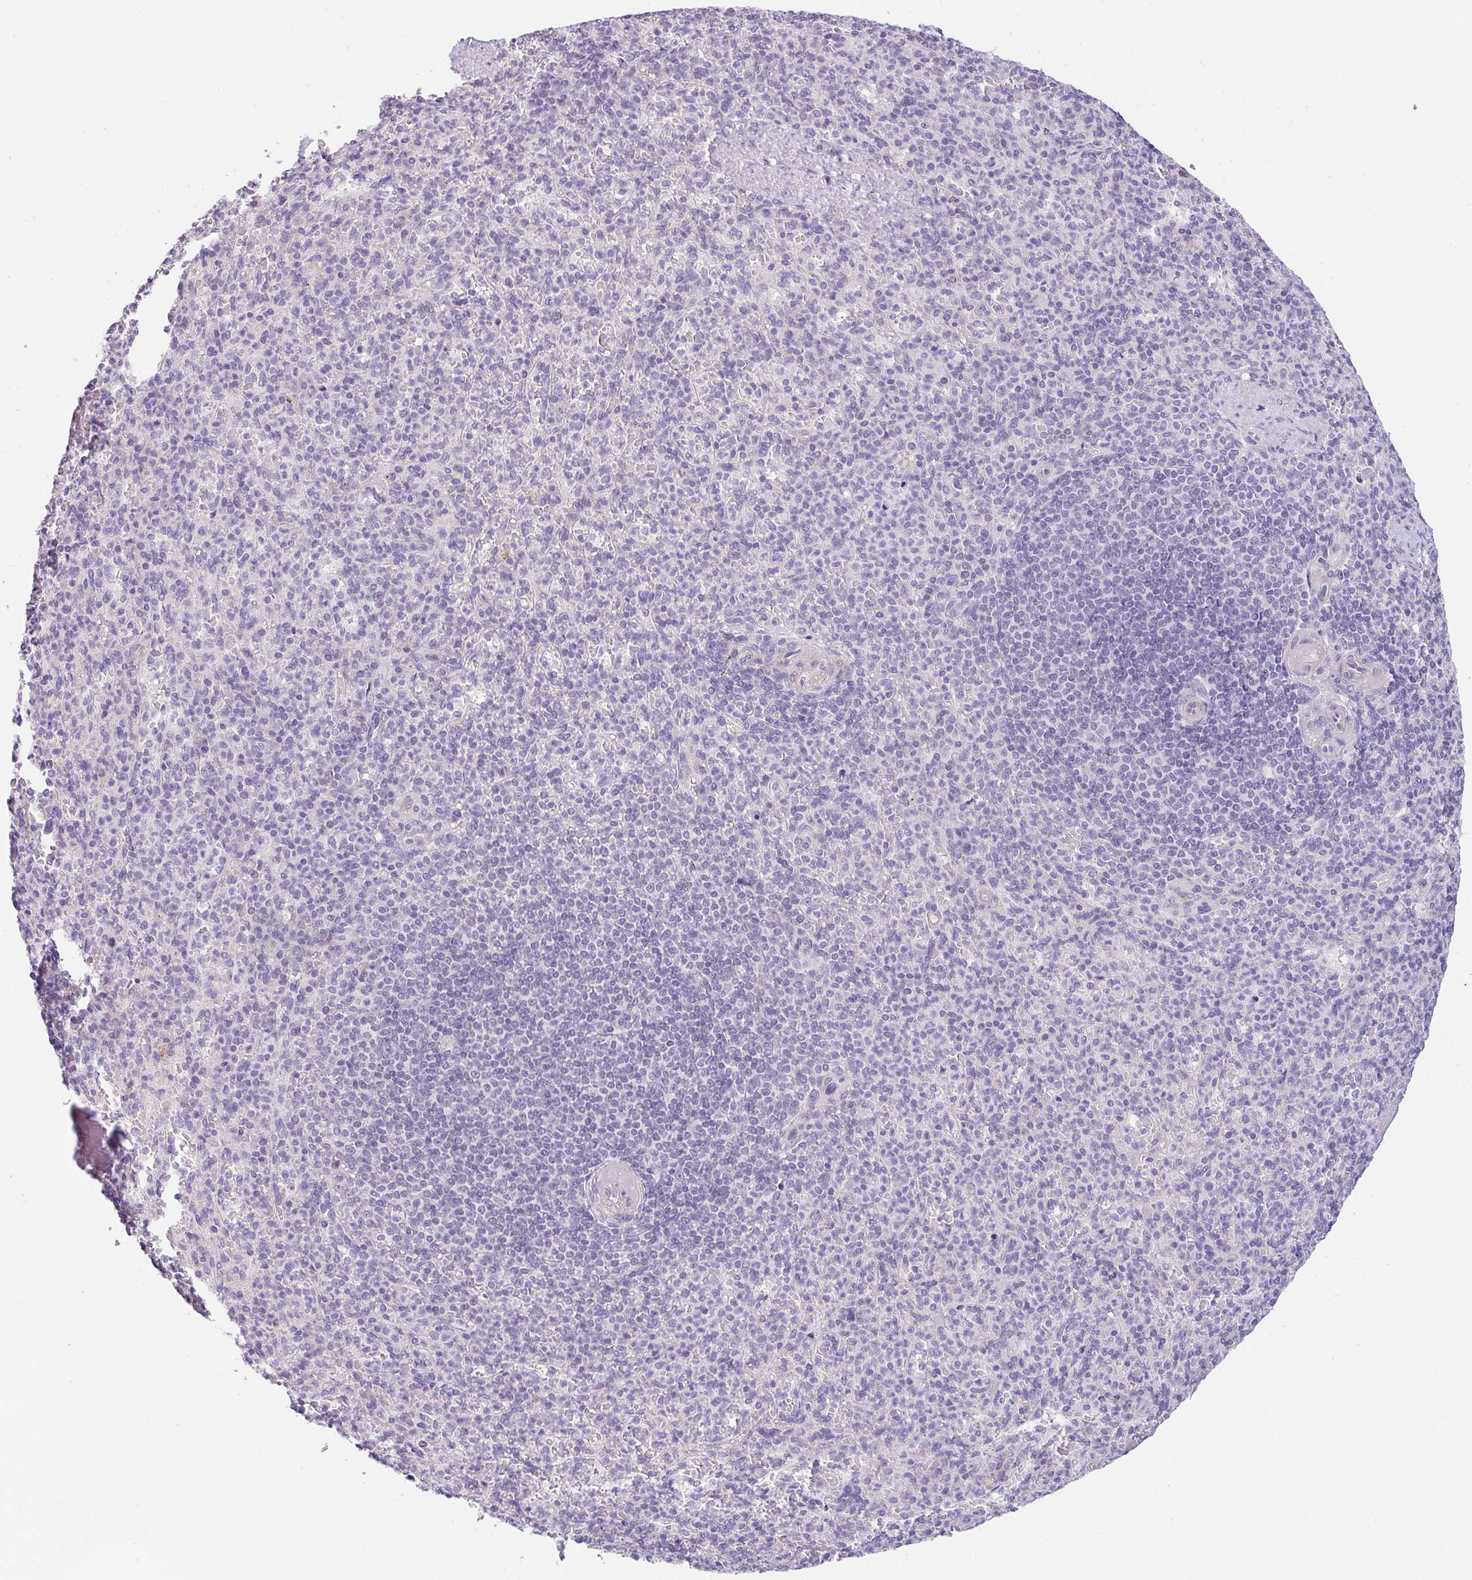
{"staining": {"intensity": "negative", "quantity": "none", "location": "none"}, "tissue": "spleen", "cell_type": "Cells in red pulp", "image_type": "normal", "snomed": [{"axis": "morphology", "description": "Normal tissue, NOS"}, {"axis": "topography", "description": "Spleen"}], "caption": "High magnification brightfield microscopy of normal spleen stained with DAB (brown) and counterstained with hematoxylin (blue): cells in red pulp show no significant staining. (Brightfield microscopy of DAB (3,3'-diaminobenzidine) immunohistochemistry (IHC) at high magnification).", "gene": "FILIP1", "patient": {"sex": "female", "age": 74}}